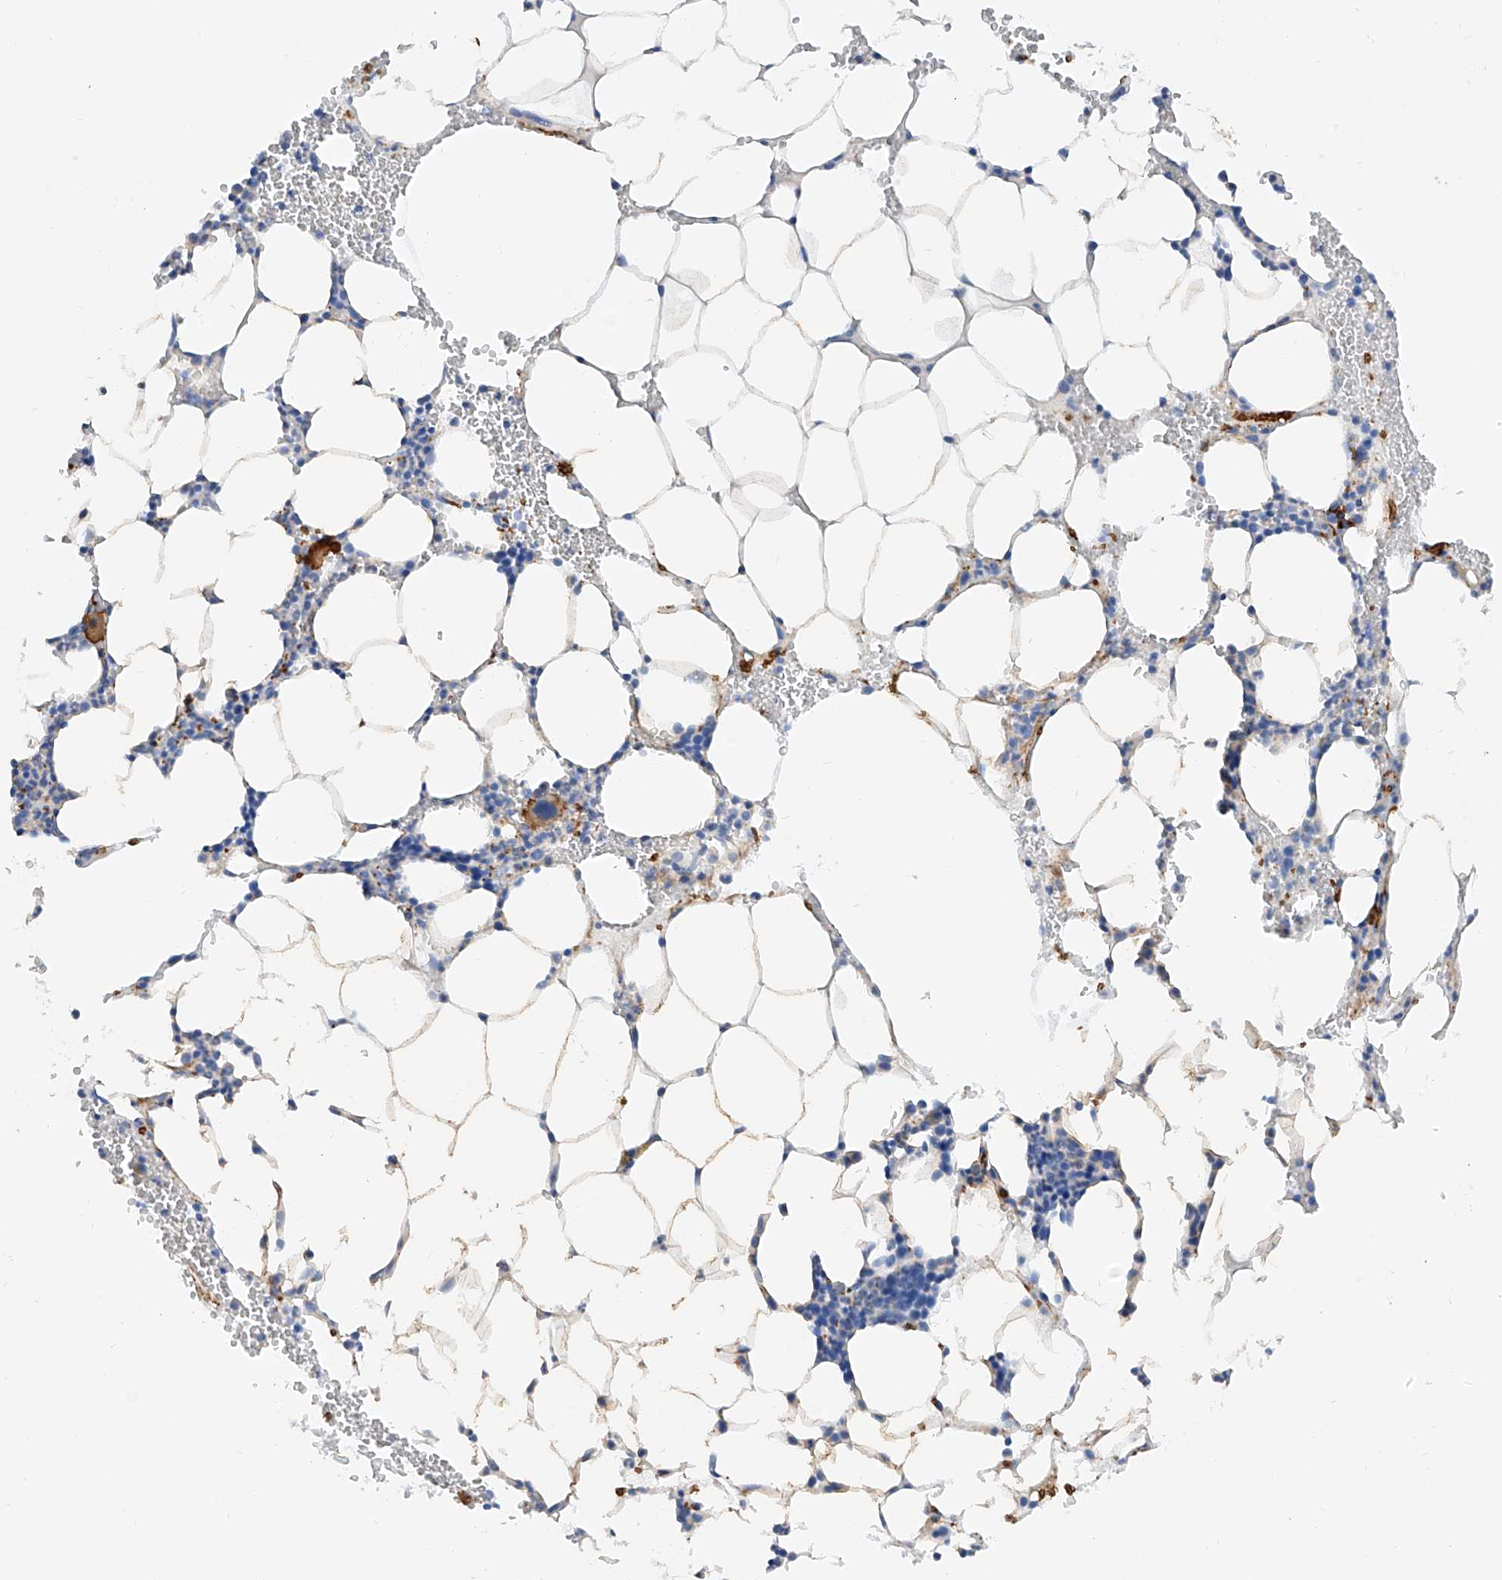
{"staining": {"intensity": "strong", "quantity": "<25%", "location": "cytoplasmic/membranous"}, "tissue": "bone marrow", "cell_type": "Hematopoietic cells", "image_type": "normal", "snomed": [{"axis": "morphology", "description": "Normal tissue, NOS"}, {"axis": "morphology", "description": "Inflammation, NOS"}, {"axis": "topography", "description": "Bone marrow"}], "caption": "A histopathology image of bone marrow stained for a protein shows strong cytoplasmic/membranous brown staining in hematopoietic cells.", "gene": "TAS2R60", "patient": {"sex": "female", "age": 78}}